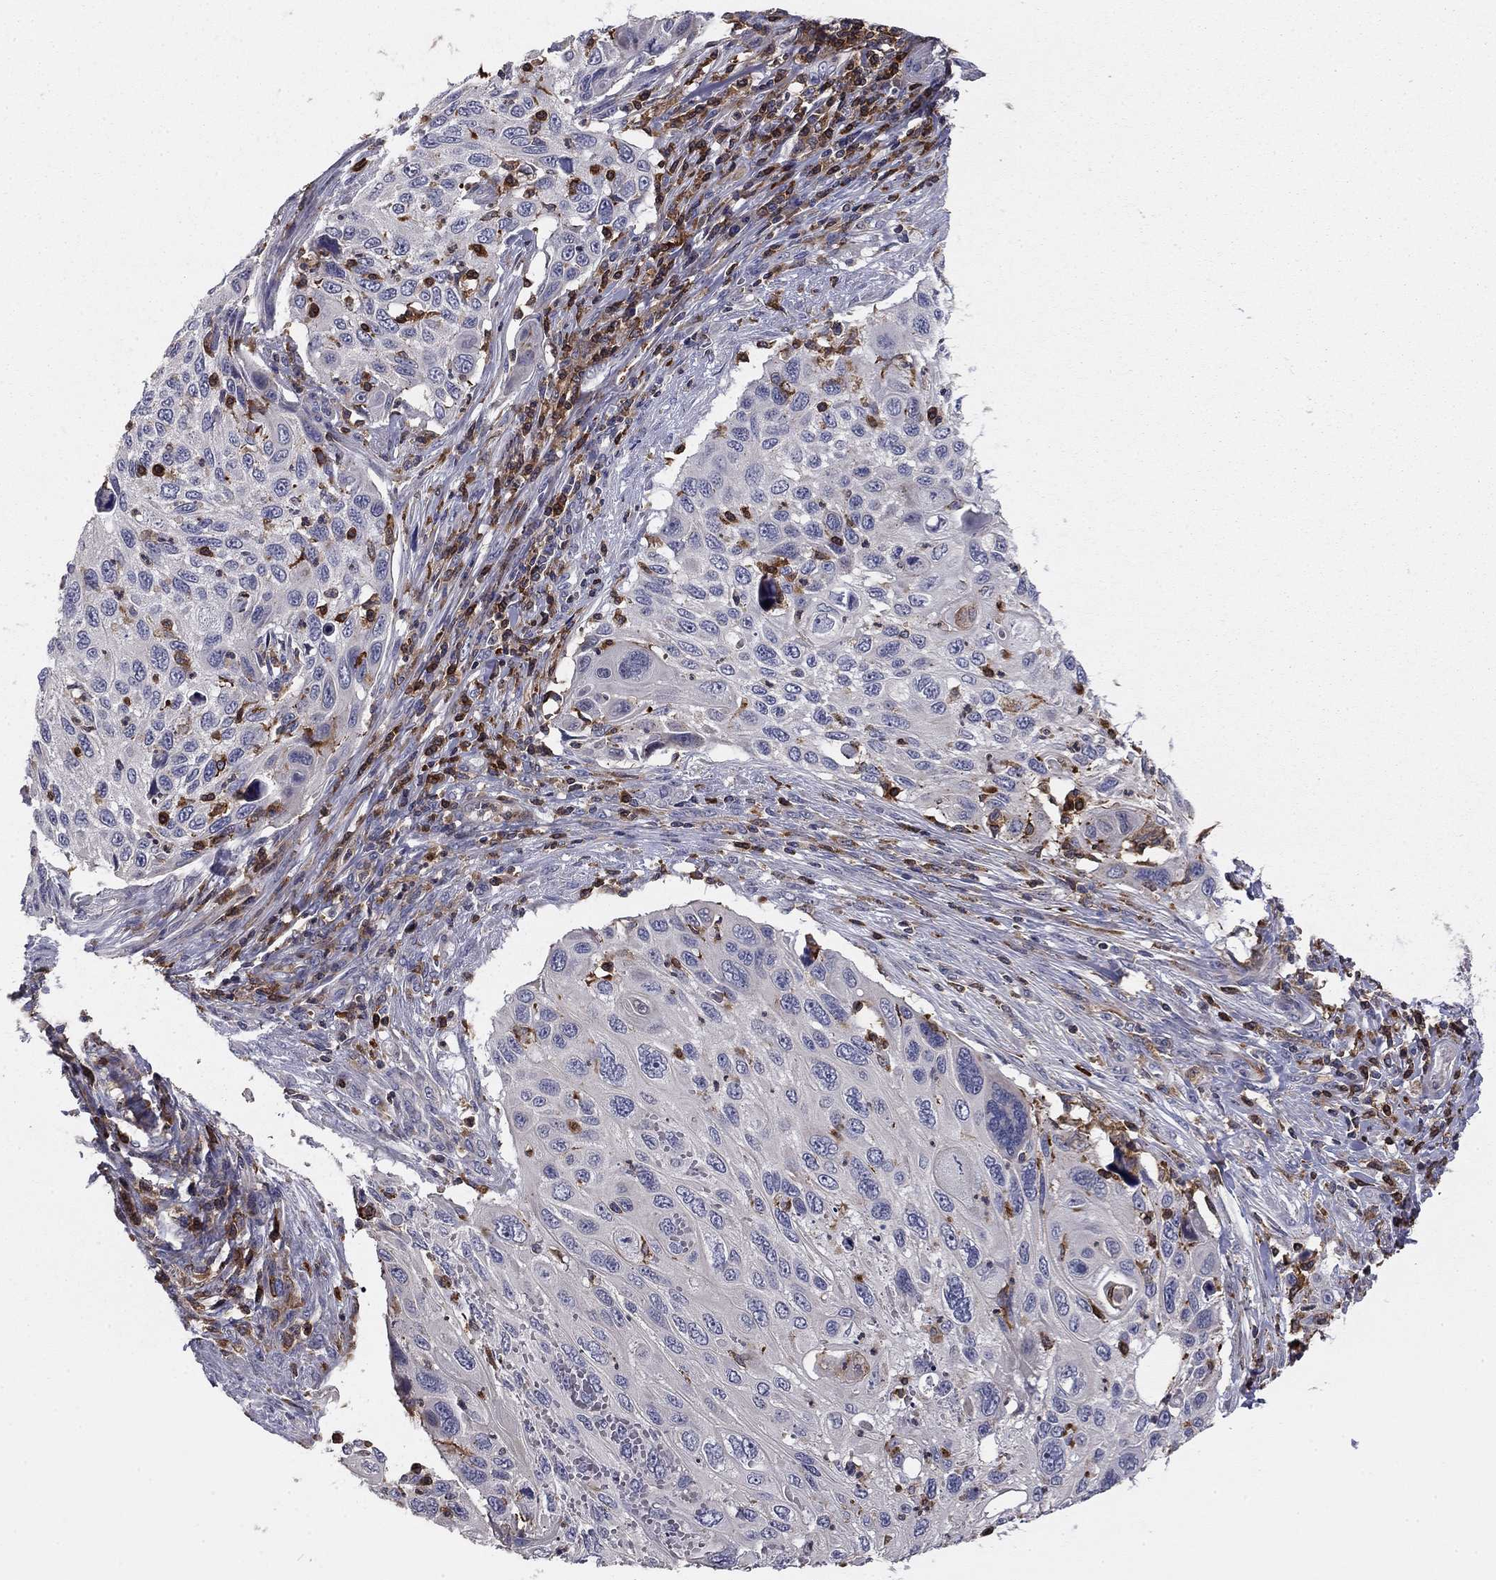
{"staining": {"intensity": "negative", "quantity": "none", "location": "none"}, "tissue": "cervical cancer", "cell_type": "Tumor cells", "image_type": "cancer", "snomed": [{"axis": "morphology", "description": "Squamous cell carcinoma, NOS"}, {"axis": "topography", "description": "Cervix"}], "caption": "A histopathology image of human cervical squamous cell carcinoma is negative for staining in tumor cells.", "gene": "PLCB2", "patient": {"sex": "female", "age": 70}}